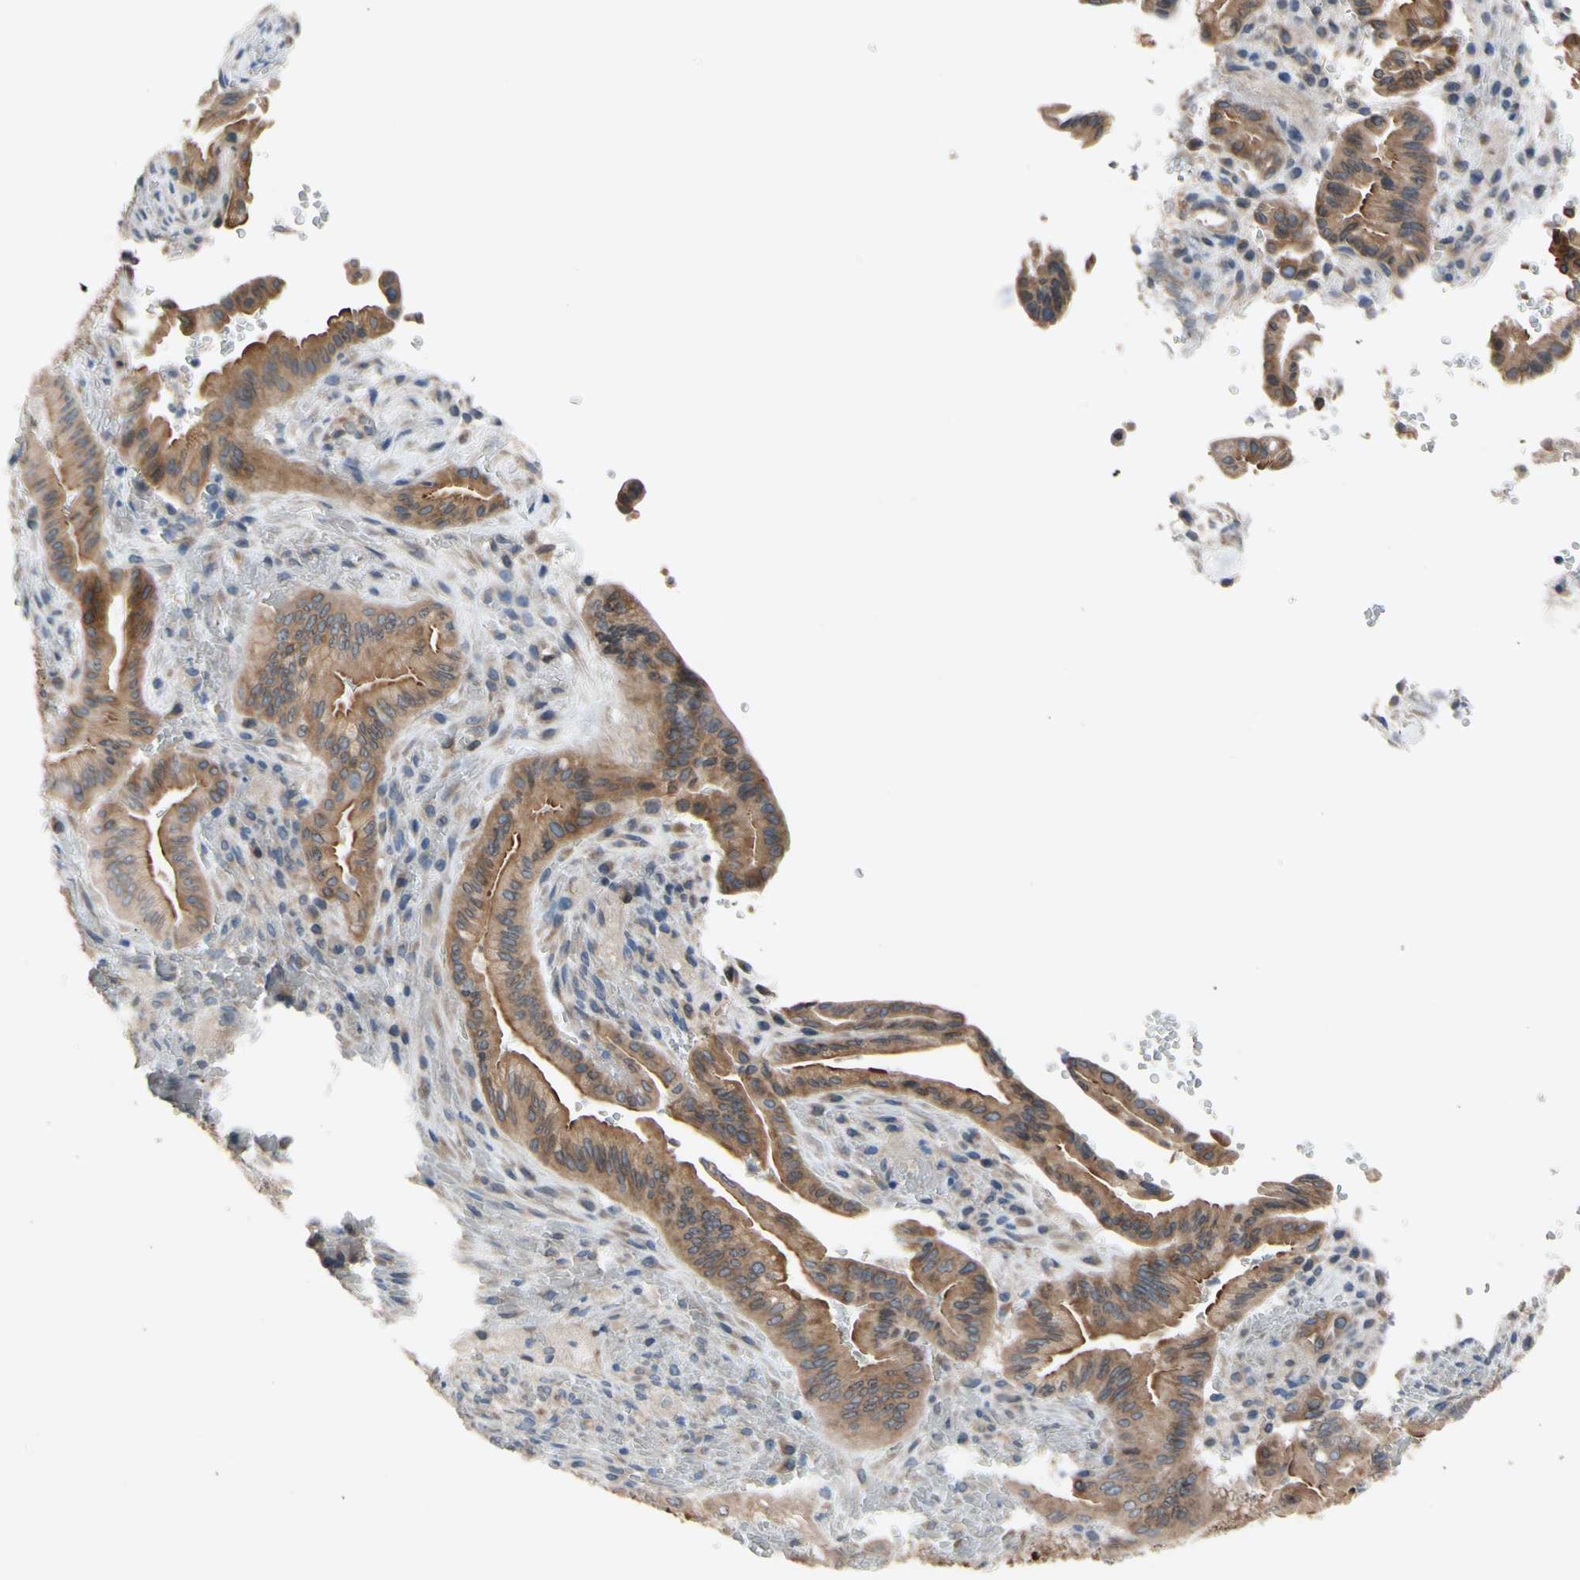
{"staining": {"intensity": "moderate", "quantity": ">75%", "location": "cytoplasmic/membranous"}, "tissue": "liver cancer", "cell_type": "Tumor cells", "image_type": "cancer", "snomed": [{"axis": "morphology", "description": "Cholangiocarcinoma"}, {"axis": "topography", "description": "Liver"}], "caption": "Protein positivity by immunohistochemistry (IHC) reveals moderate cytoplasmic/membranous expression in approximately >75% of tumor cells in liver cancer.", "gene": "PRXL2A", "patient": {"sex": "female", "age": 68}}